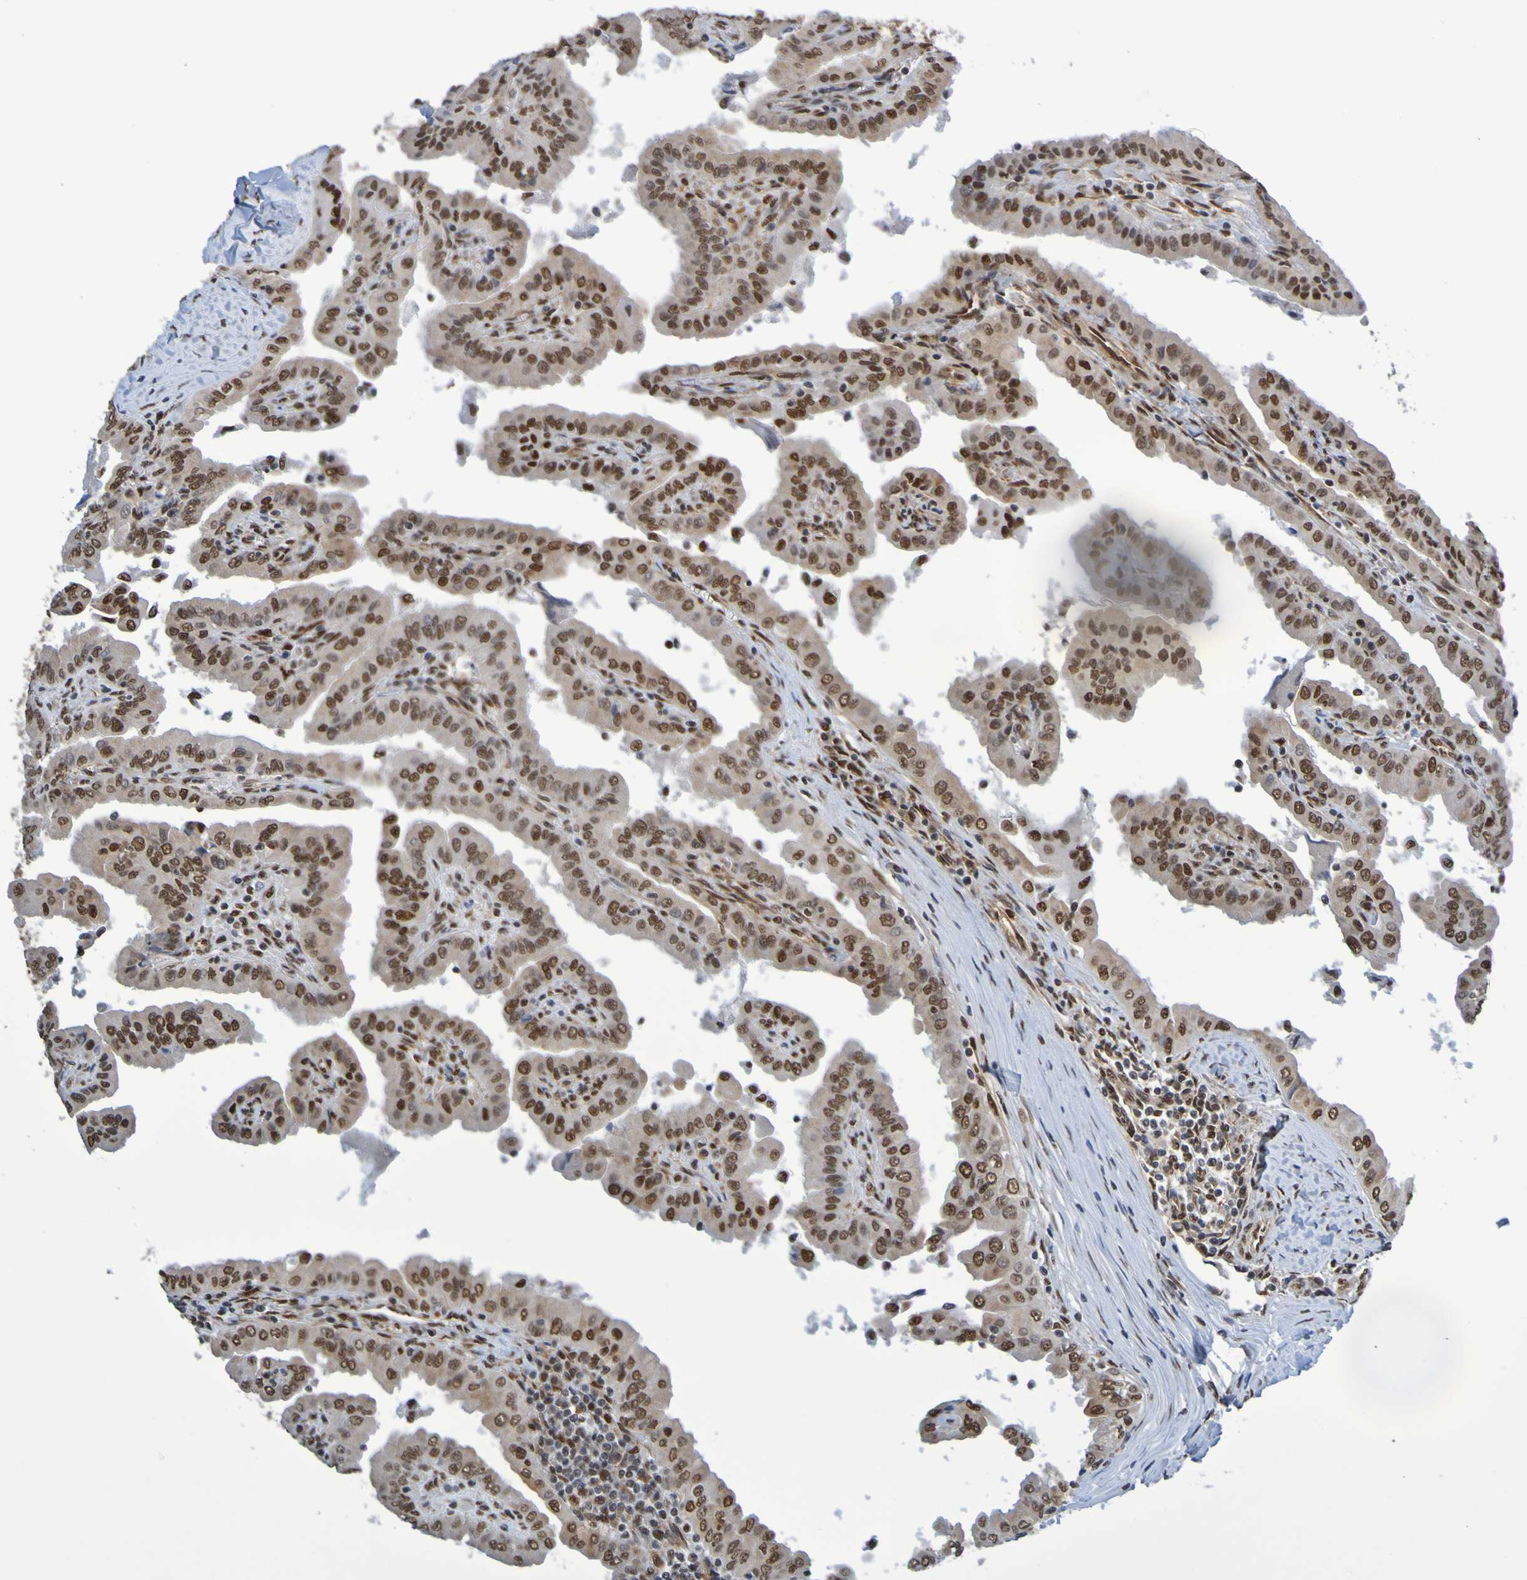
{"staining": {"intensity": "moderate", "quantity": ">75%", "location": "nuclear"}, "tissue": "thyroid cancer", "cell_type": "Tumor cells", "image_type": "cancer", "snomed": [{"axis": "morphology", "description": "Papillary adenocarcinoma, NOS"}, {"axis": "topography", "description": "Thyroid gland"}], "caption": "This histopathology image exhibits immunohistochemistry (IHC) staining of thyroid papillary adenocarcinoma, with medium moderate nuclear expression in approximately >75% of tumor cells.", "gene": "HDAC2", "patient": {"sex": "male", "age": 33}}